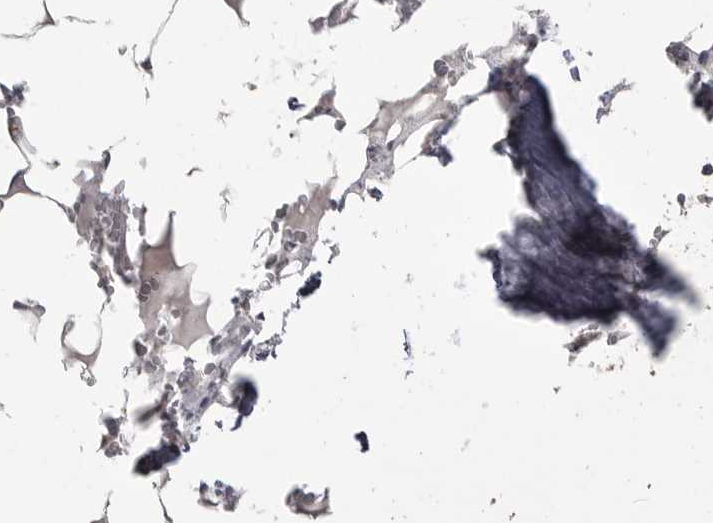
{"staining": {"intensity": "negative", "quantity": "none", "location": "none"}, "tissue": "bone marrow", "cell_type": "Hematopoietic cells", "image_type": "normal", "snomed": [{"axis": "morphology", "description": "Normal tissue, NOS"}, {"axis": "topography", "description": "Bone marrow"}], "caption": "There is no significant expression in hematopoietic cells of bone marrow.", "gene": "MMP7", "patient": {"sex": "male", "age": 70}}